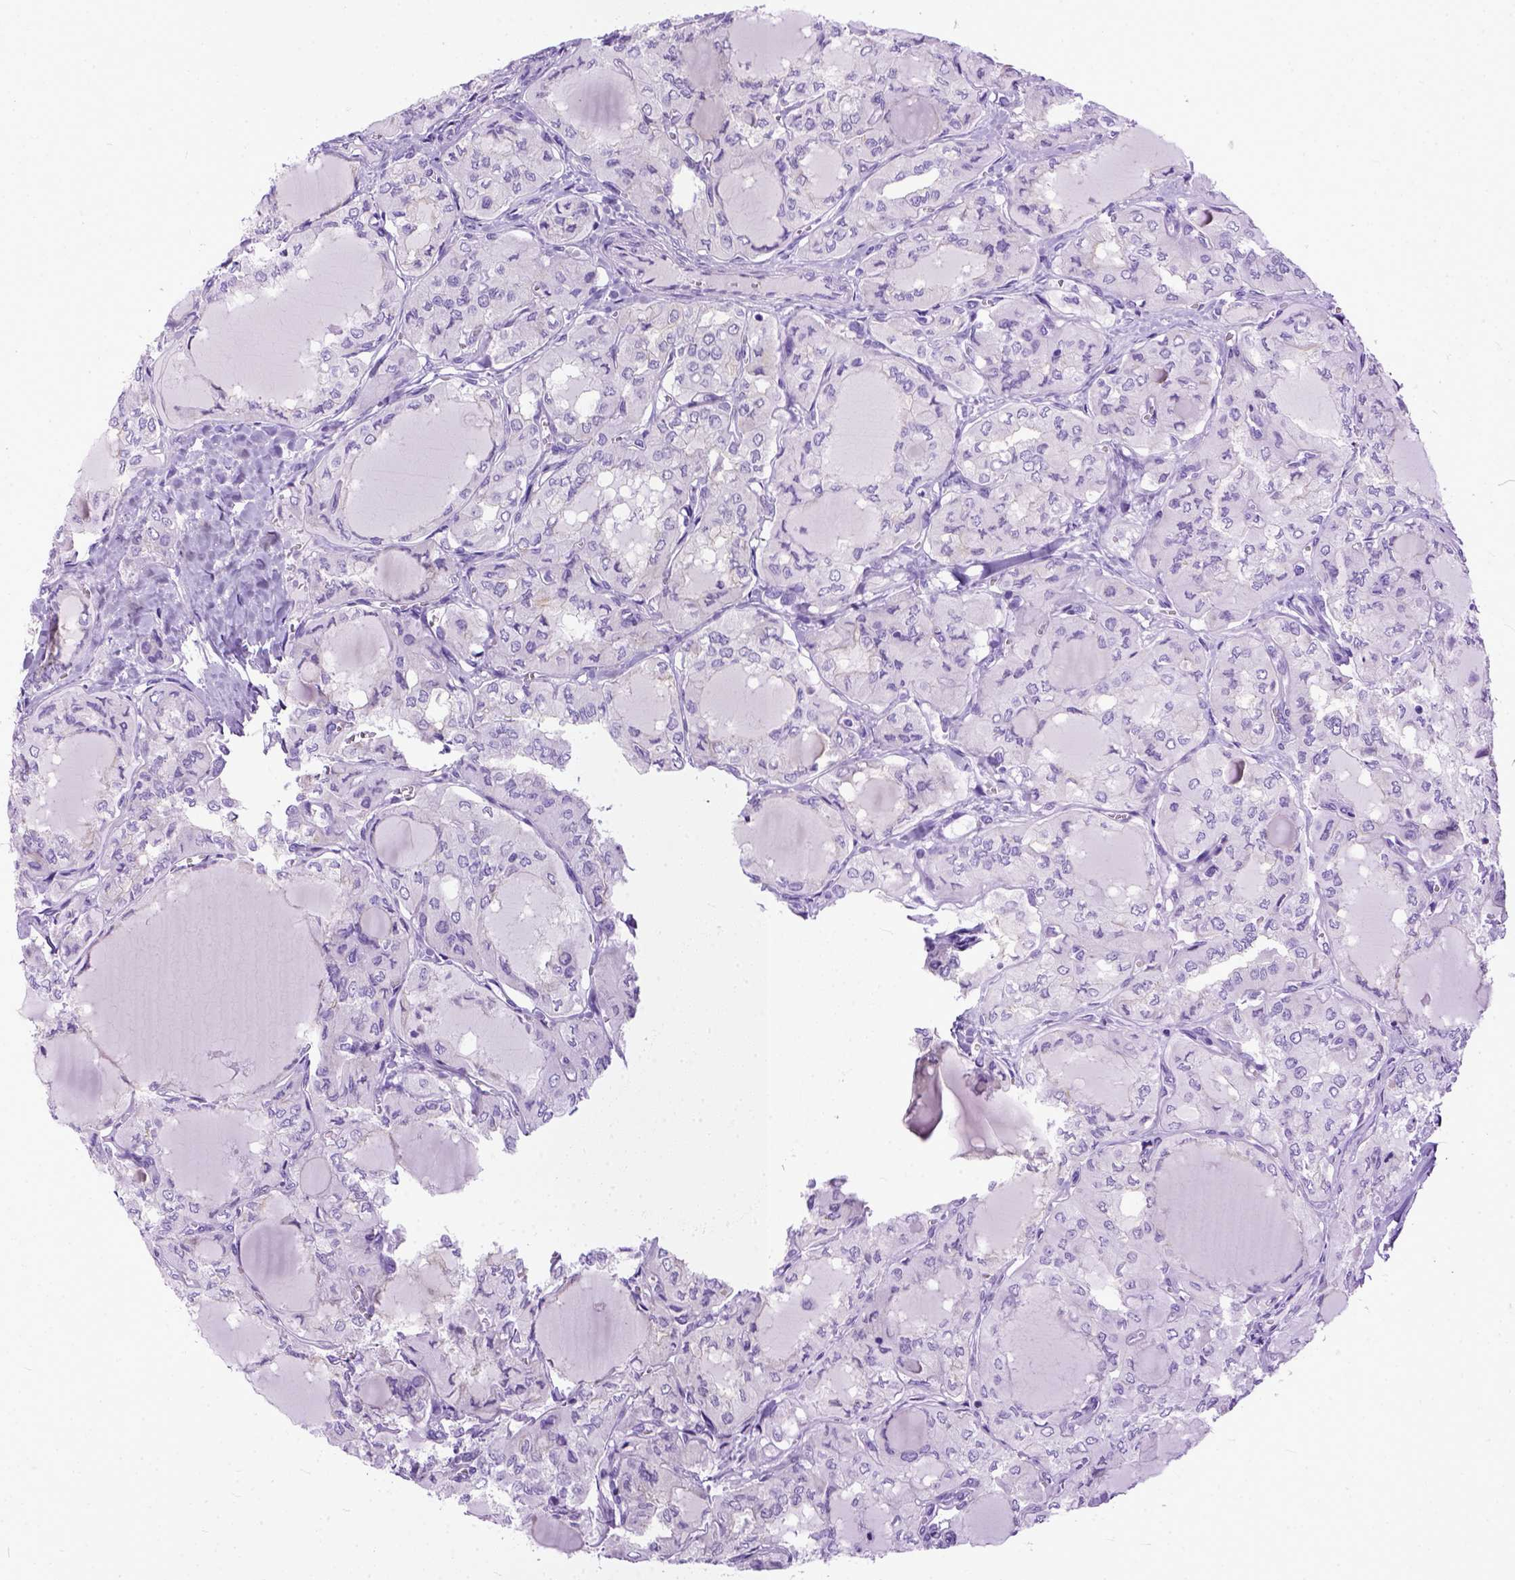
{"staining": {"intensity": "negative", "quantity": "none", "location": "none"}, "tissue": "thyroid cancer", "cell_type": "Tumor cells", "image_type": "cancer", "snomed": [{"axis": "morphology", "description": "Papillary adenocarcinoma, NOS"}, {"axis": "topography", "description": "Thyroid gland"}], "caption": "Thyroid papillary adenocarcinoma was stained to show a protein in brown. There is no significant positivity in tumor cells. Brightfield microscopy of immunohistochemistry stained with DAB (3,3'-diaminobenzidine) (brown) and hematoxylin (blue), captured at high magnification.", "gene": "PPL", "patient": {"sex": "male", "age": 20}}